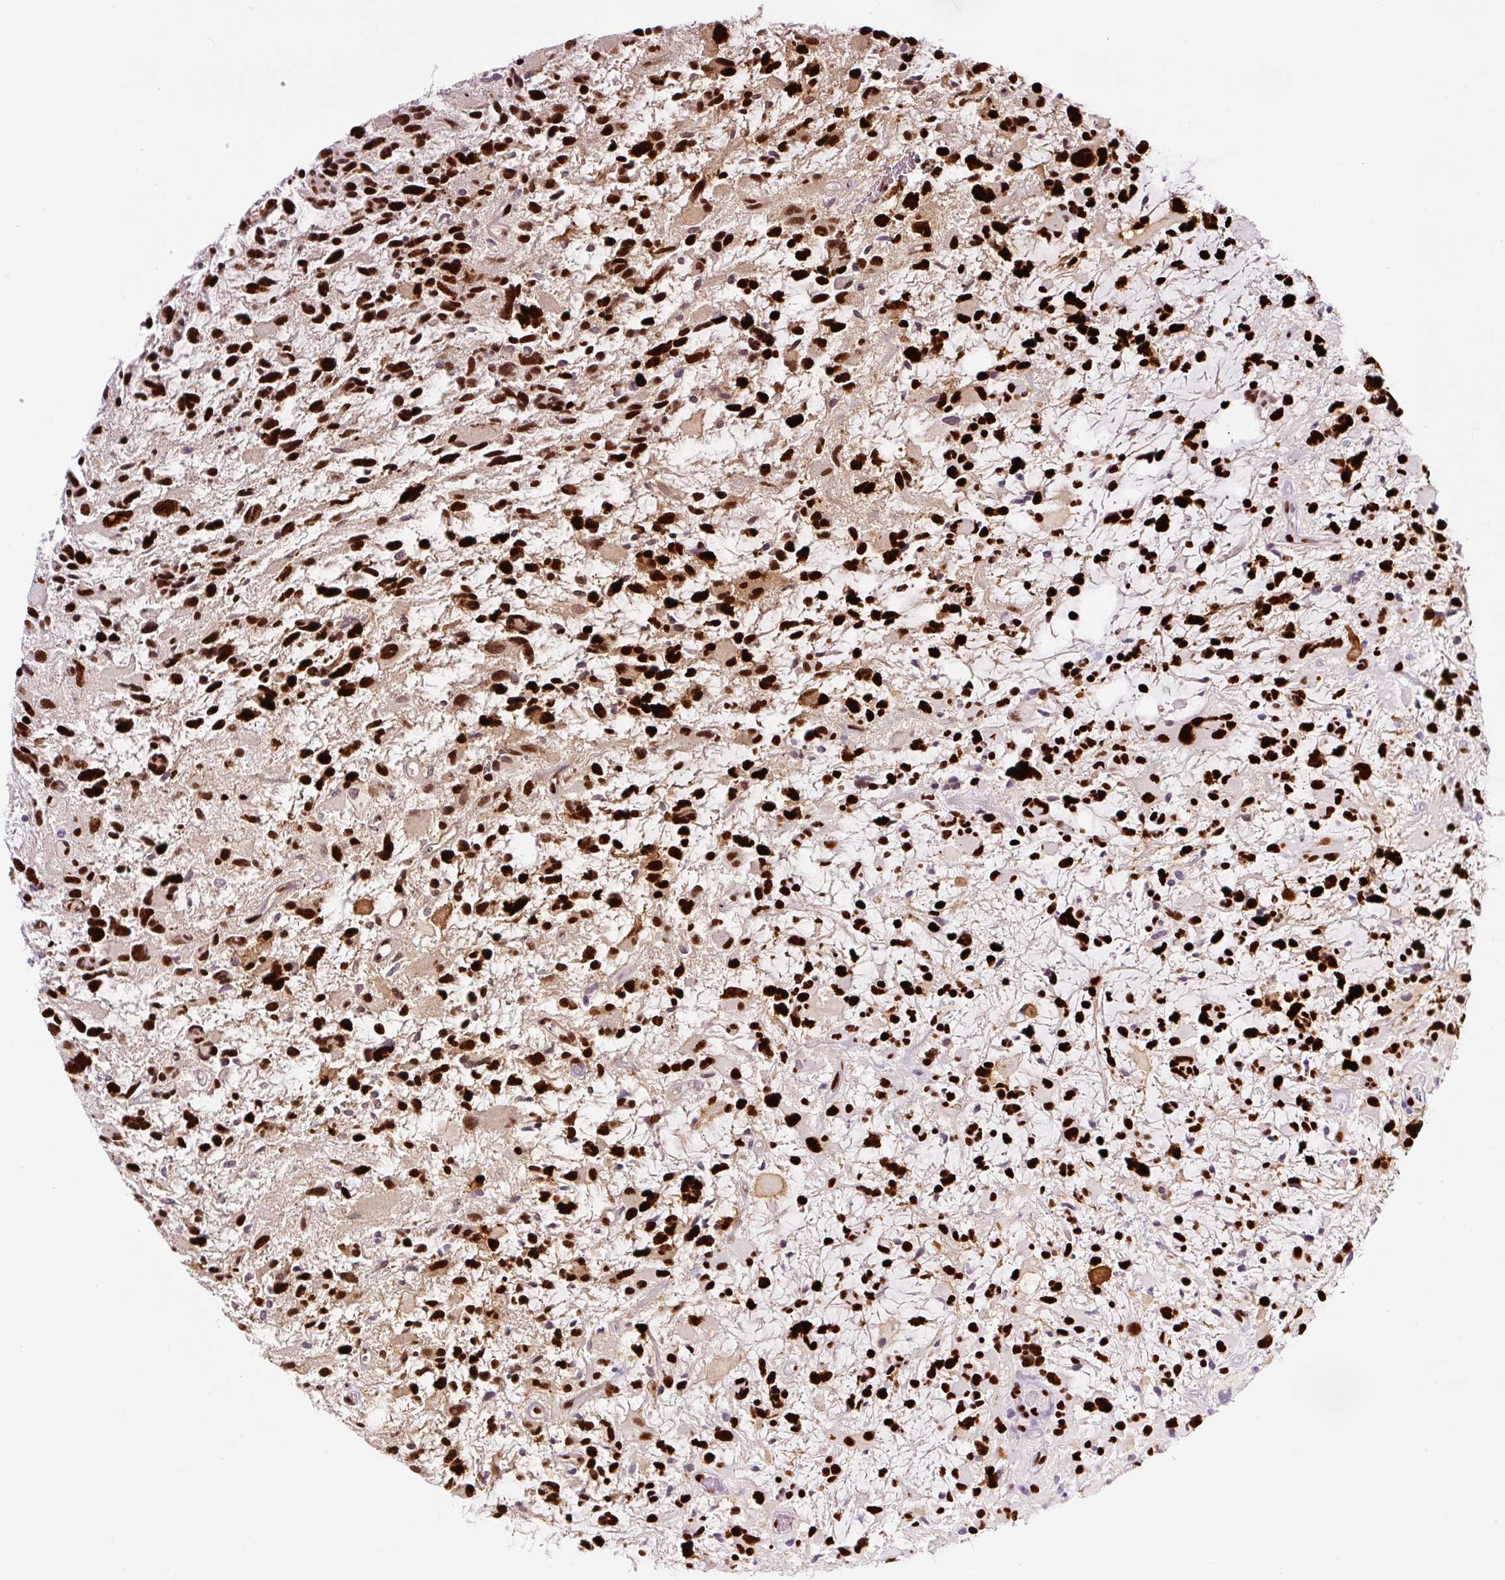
{"staining": {"intensity": "strong", "quantity": ">75%", "location": "nuclear"}, "tissue": "glioma", "cell_type": "Tumor cells", "image_type": "cancer", "snomed": [{"axis": "morphology", "description": "Glioma, malignant, High grade"}, {"axis": "topography", "description": "Brain"}], "caption": "Protein expression by IHC demonstrates strong nuclear positivity in about >75% of tumor cells in malignant high-grade glioma.", "gene": "ZEB1", "patient": {"sex": "female", "age": 11}}